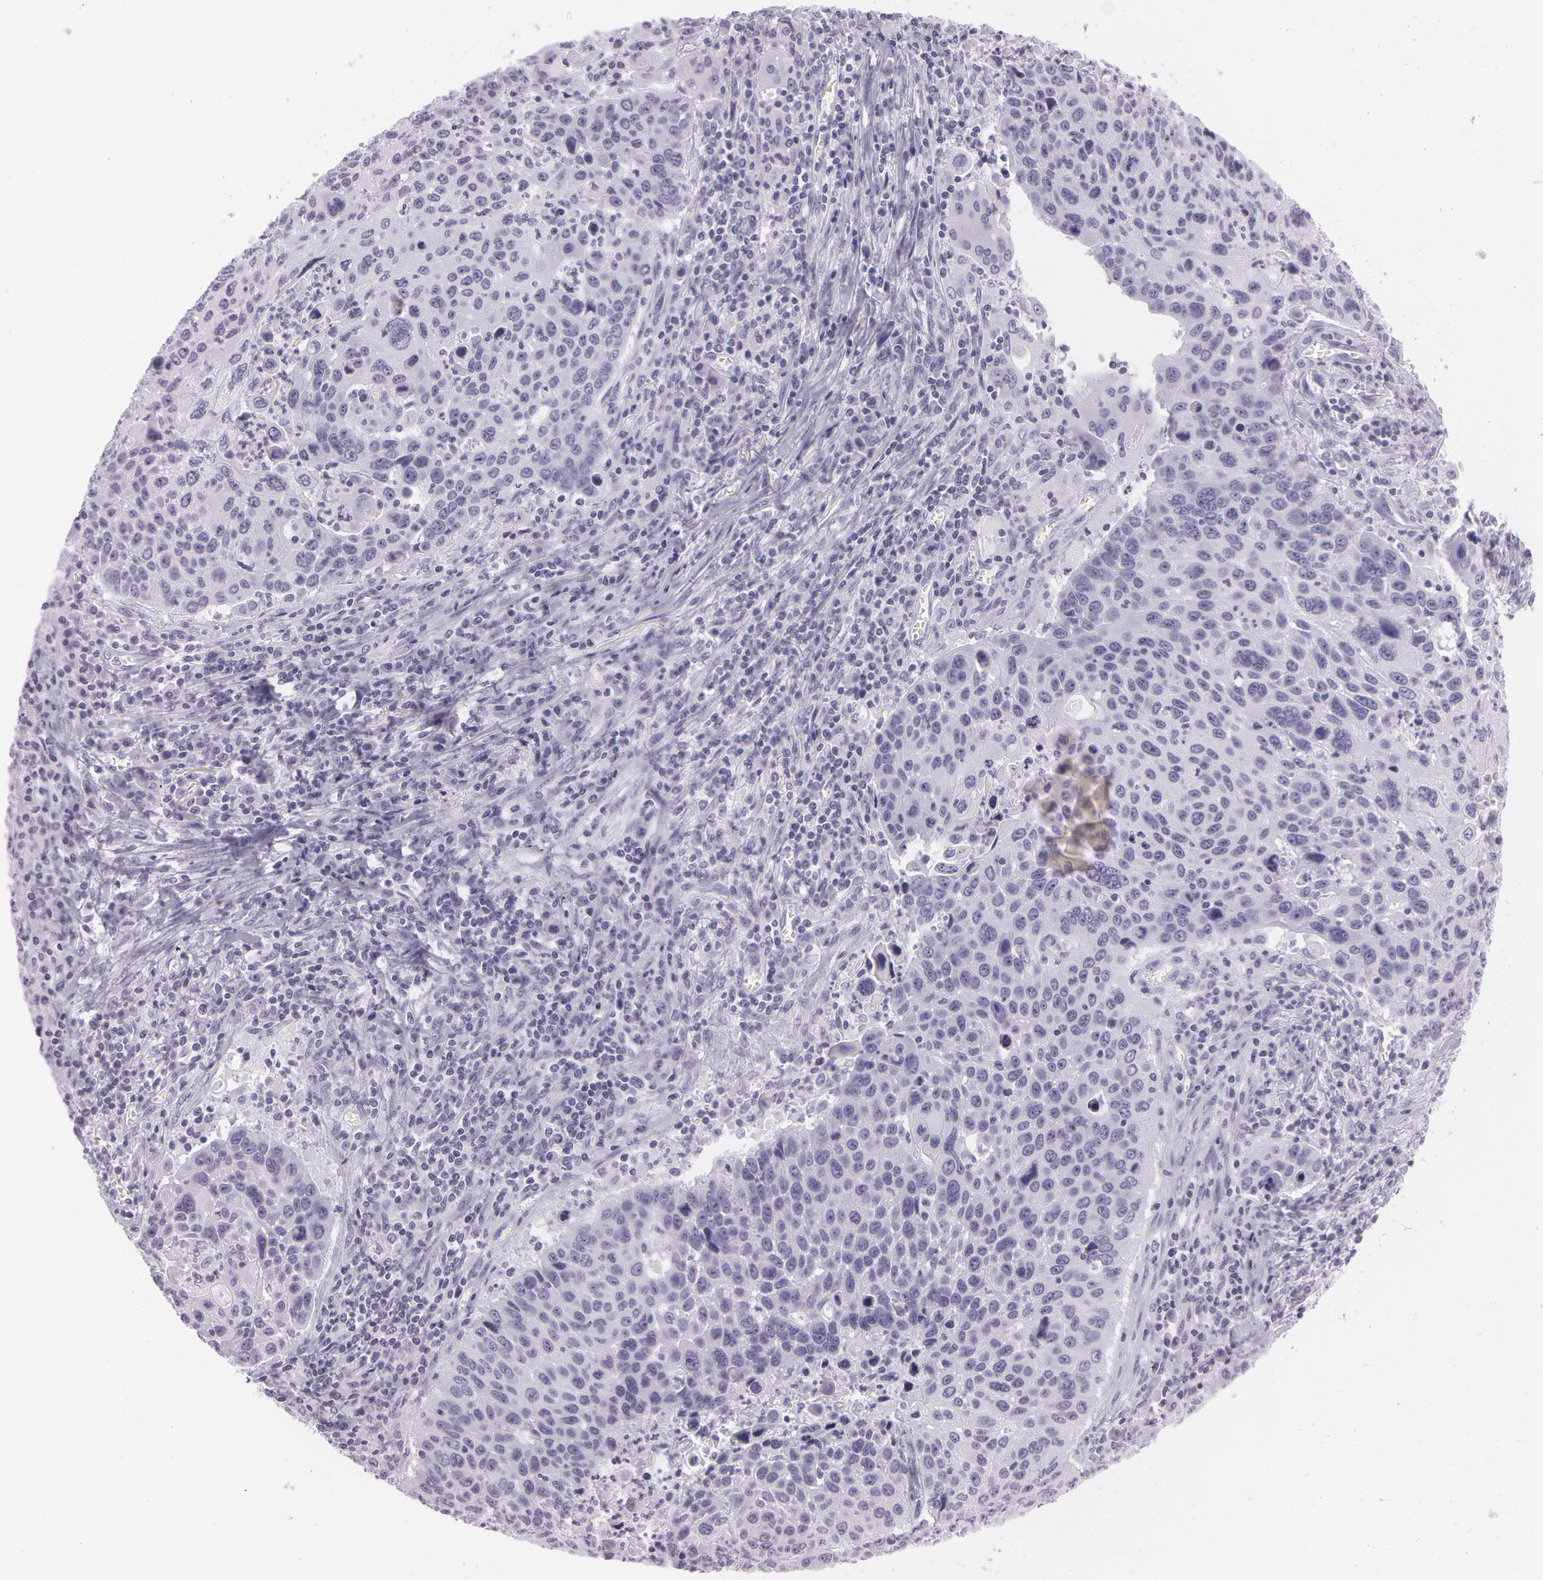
{"staining": {"intensity": "negative", "quantity": "none", "location": "none"}, "tissue": "lung cancer", "cell_type": "Tumor cells", "image_type": "cancer", "snomed": [{"axis": "morphology", "description": "Squamous cell carcinoma, NOS"}, {"axis": "topography", "description": "Lung"}], "caption": "The micrograph reveals no significant expression in tumor cells of lung squamous cell carcinoma.", "gene": "SNCG", "patient": {"sex": "male", "age": 68}}